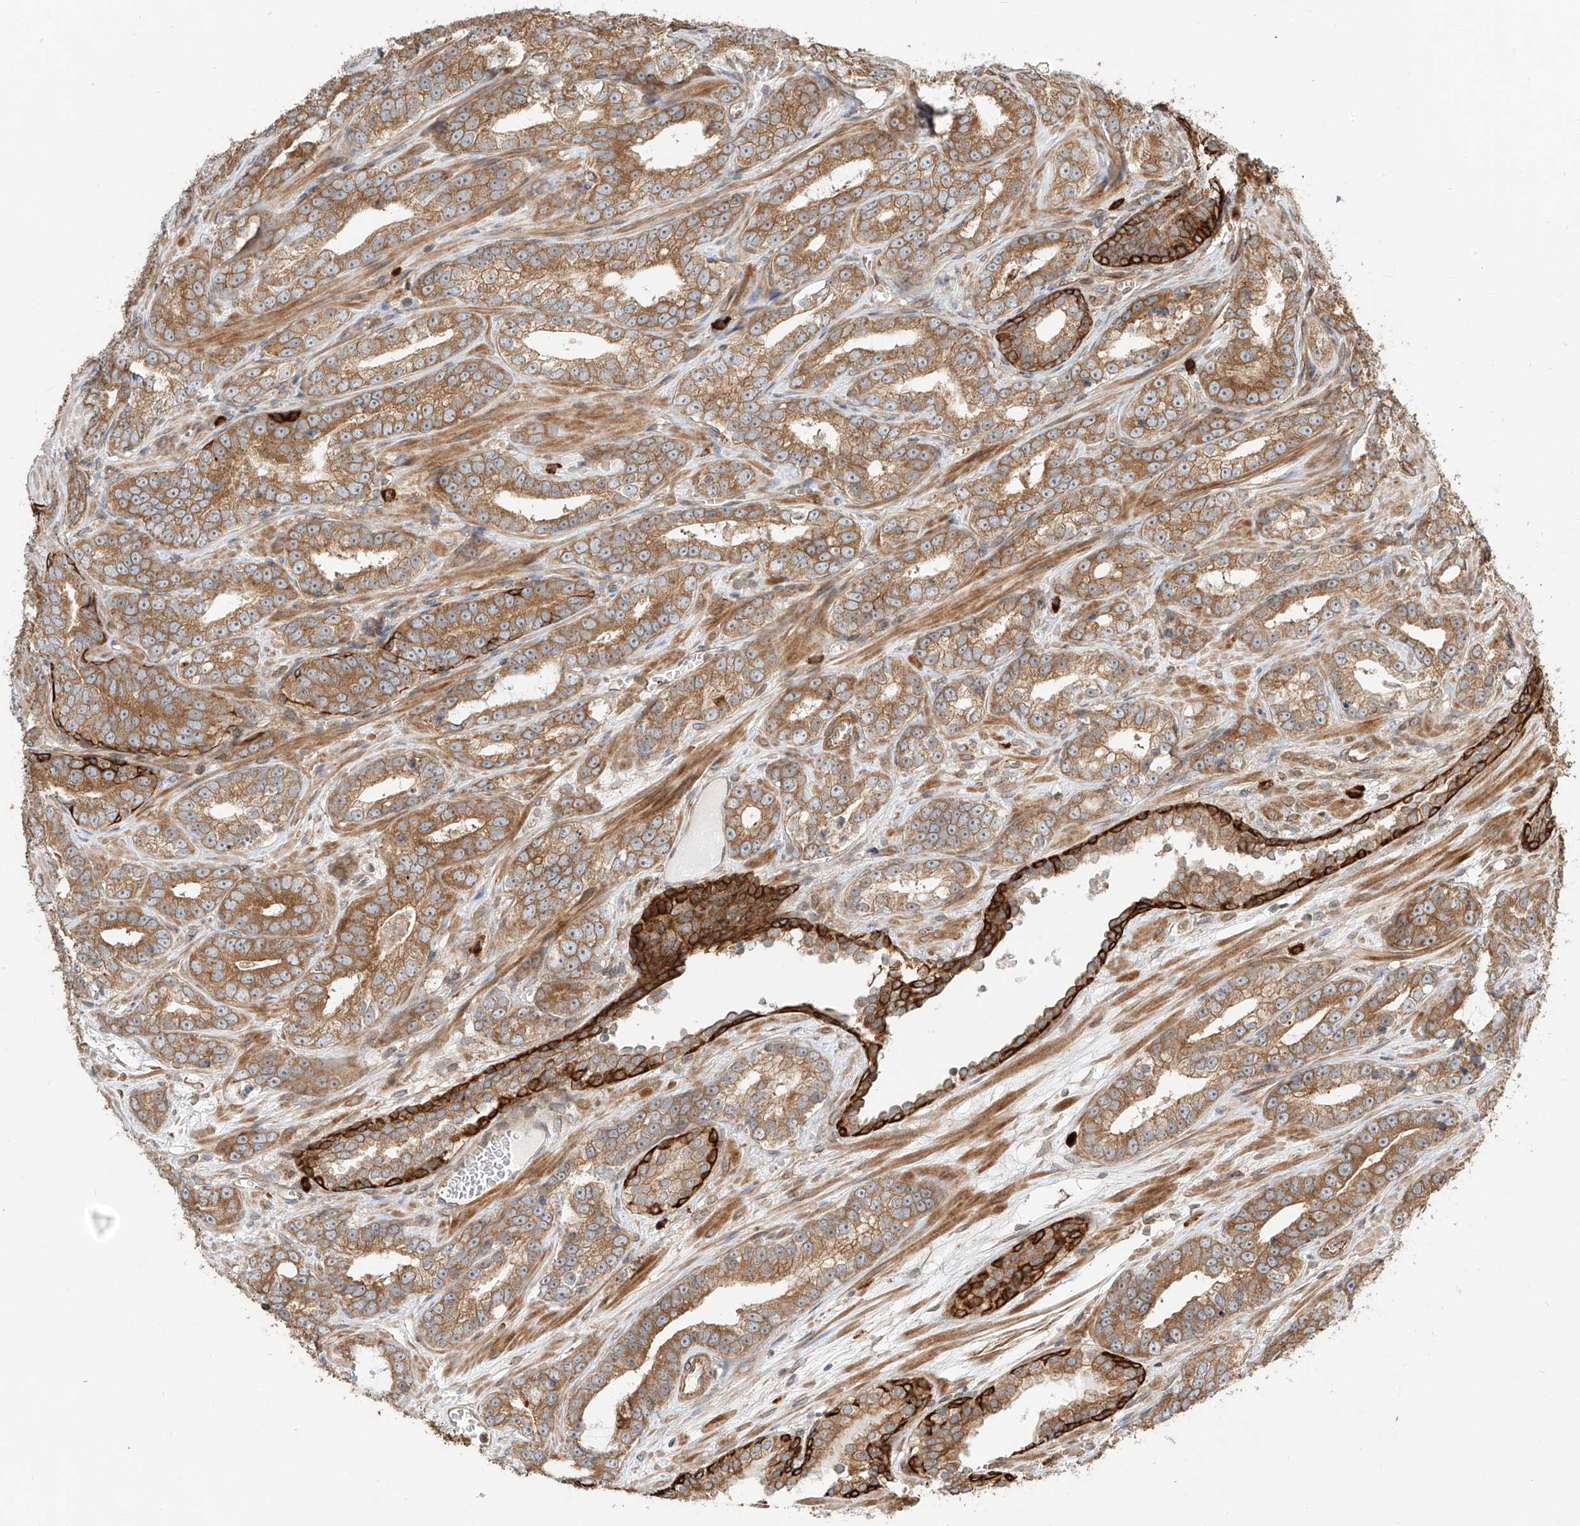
{"staining": {"intensity": "moderate", "quantity": ">75%", "location": "cytoplasmic/membranous"}, "tissue": "prostate cancer", "cell_type": "Tumor cells", "image_type": "cancer", "snomed": [{"axis": "morphology", "description": "Adenocarcinoma, High grade"}, {"axis": "topography", "description": "Prostate"}], "caption": "A micrograph showing moderate cytoplasmic/membranous positivity in approximately >75% of tumor cells in prostate high-grade adenocarcinoma, as visualized by brown immunohistochemical staining.", "gene": "CEP162", "patient": {"sex": "male", "age": 62}}